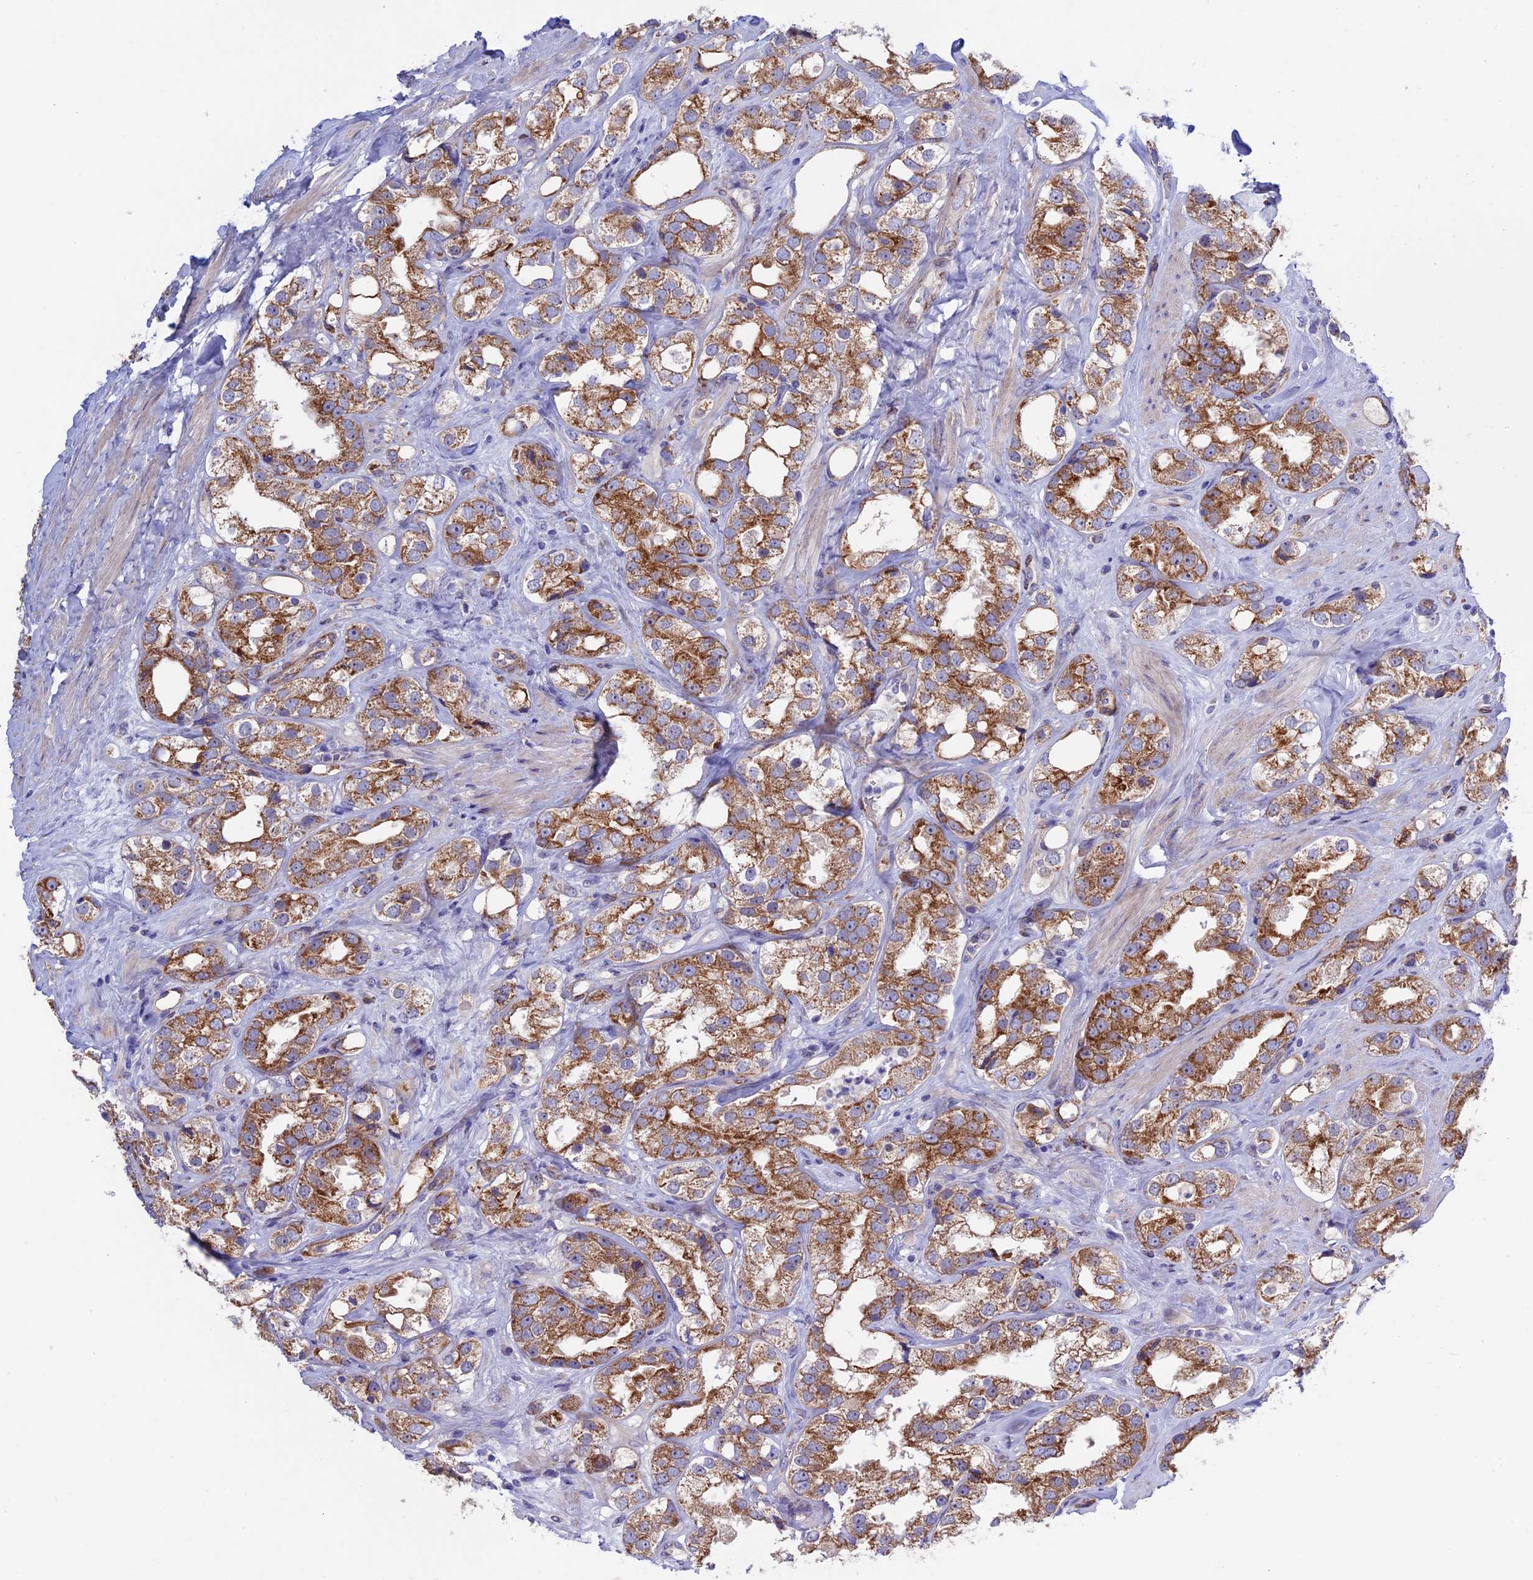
{"staining": {"intensity": "moderate", "quantity": ">75%", "location": "cytoplasmic/membranous"}, "tissue": "prostate cancer", "cell_type": "Tumor cells", "image_type": "cancer", "snomed": [{"axis": "morphology", "description": "Adenocarcinoma, NOS"}, {"axis": "topography", "description": "Prostate"}], "caption": "Immunohistochemistry (IHC) photomicrograph of prostate adenocarcinoma stained for a protein (brown), which exhibits medium levels of moderate cytoplasmic/membranous staining in approximately >75% of tumor cells.", "gene": "ETFDH", "patient": {"sex": "male", "age": 79}}